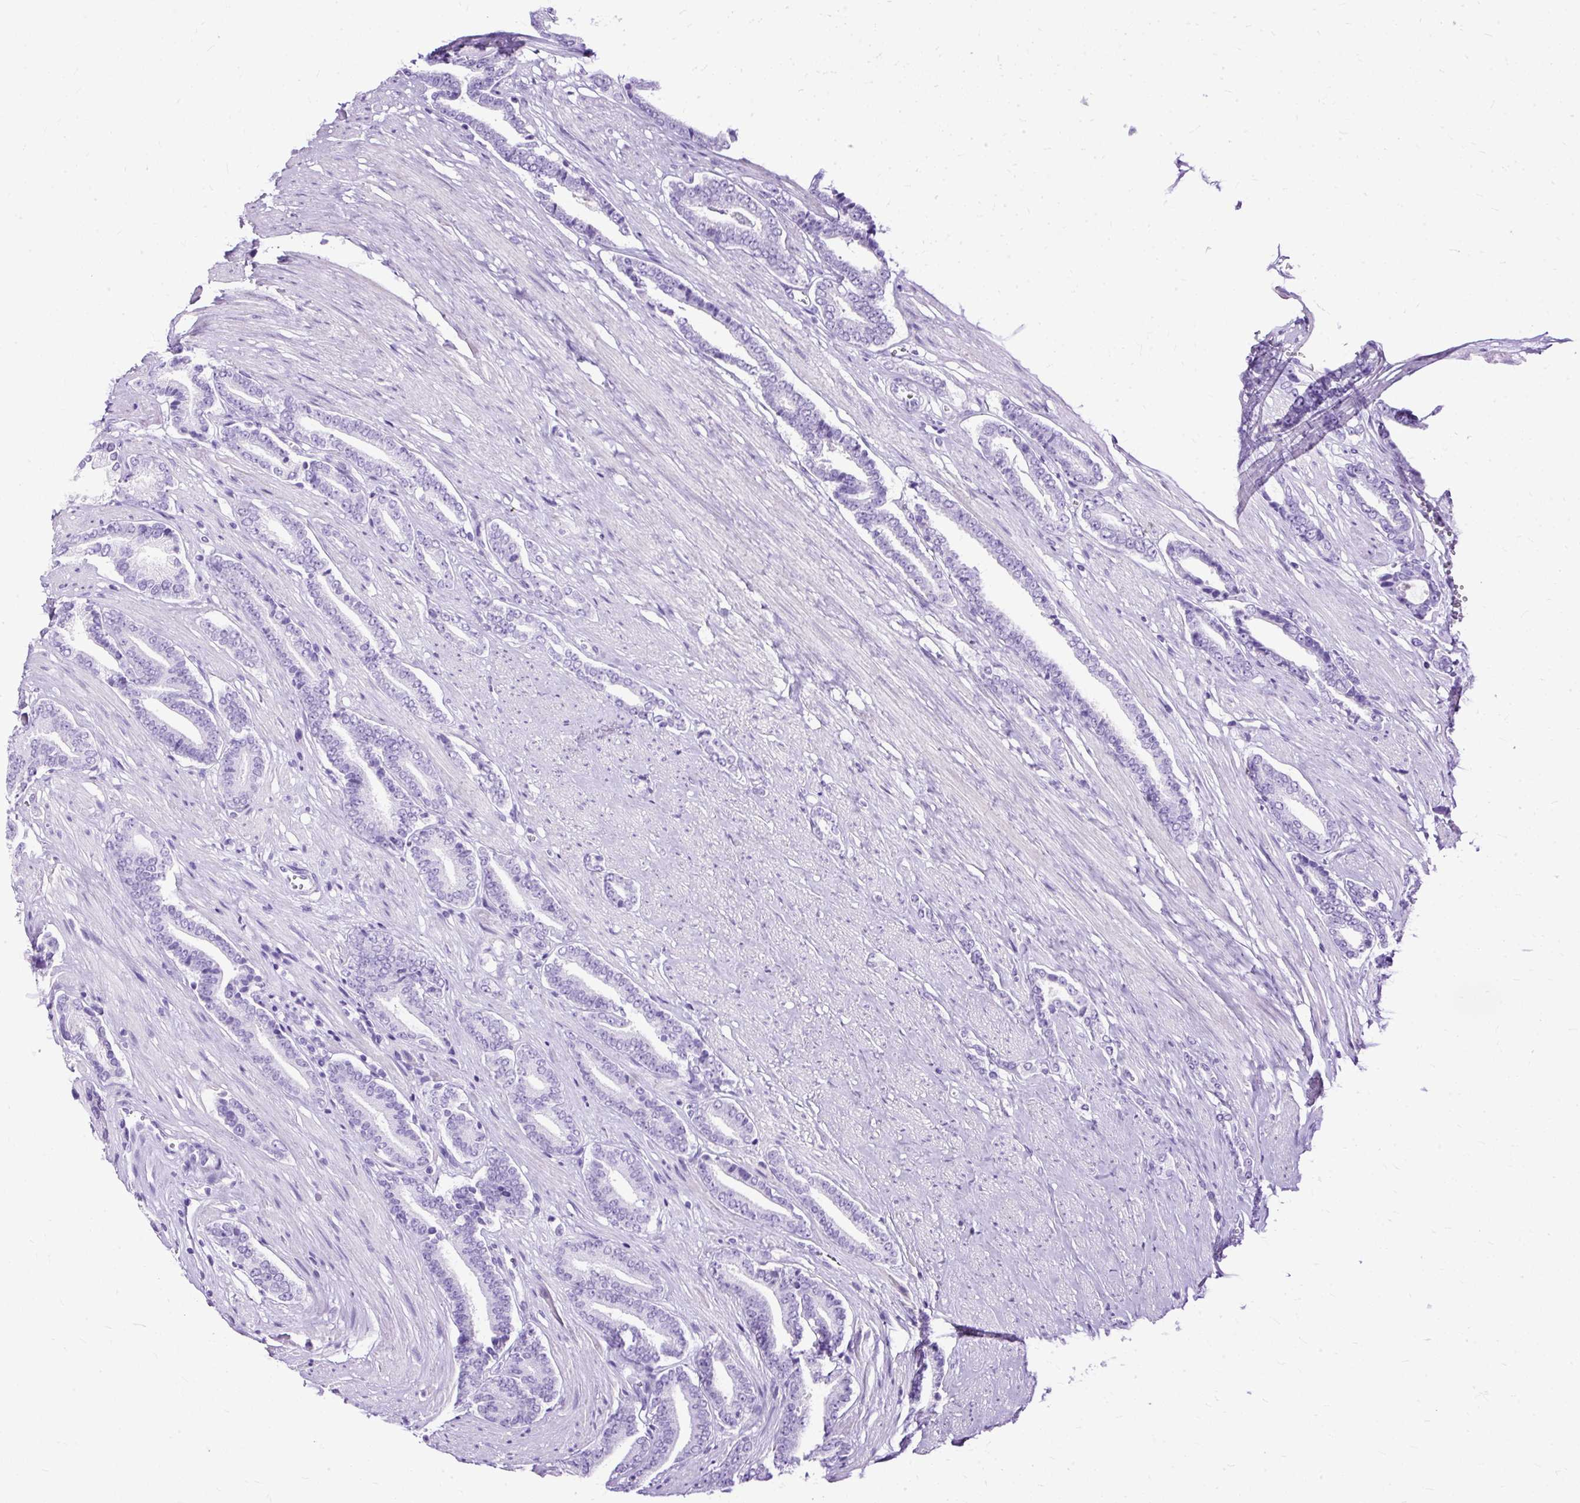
{"staining": {"intensity": "negative", "quantity": "none", "location": "none"}, "tissue": "prostate cancer", "cell_type": "Tumor cells", "image_type": "cancer", "snomed": [{"axis": "morphology", "description": "Adenocarcinoma, NOS"}, {"axis": "topography", "description": "Prostate and seminal vesicle, NOS"}], "caption": "This image is of prostate cancer stained with immunohistochemistry to label a protein in brown with the nuclei are counter-stained blue. There is no staining in tumor cells.", "gene": "SLC8A2", "patient": {"sex": "male", "age": 76}}